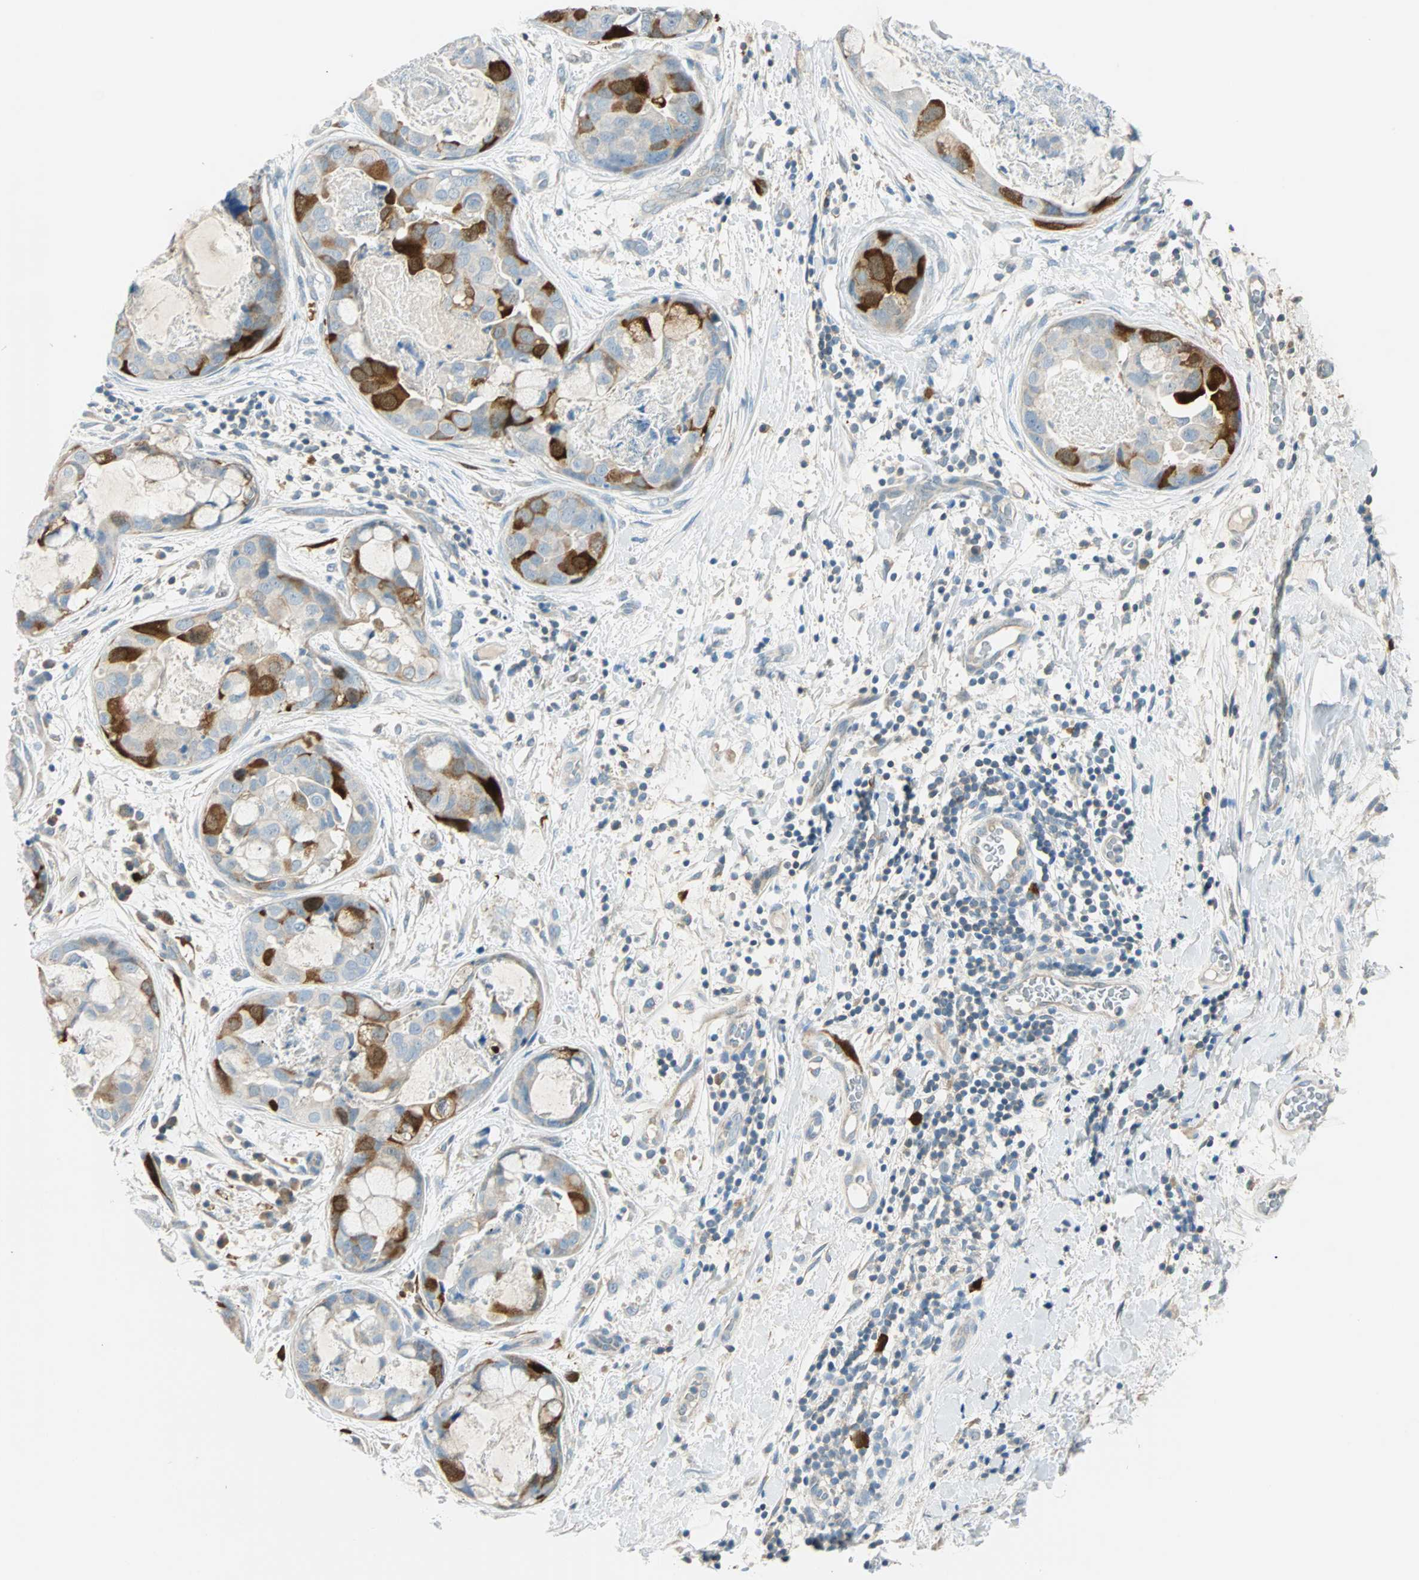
{"staining": {"intensity": "strong", "quantity": "<25%", "location": "cytoplasmic/membranous,nuclear"}, "tissue": "breast cancer", "cell_type": "Tumor cells", "image_type": "cancer", "snomed": [{"axis": "morphology", "description": "Duct carcinoma"}, {"axis": "topography", "description": "Breast"}], "caption": "Immunohistochemistry photomicrograph of neoplastic tissue: human breast cancer (intraductal carcinoma) stained using immunohistochemistry (IHC) displays medium levels of strong protein expression localized specifically in the cytoplasmic/membranous and nuclear of tumor cells, appearing as a cytoplasmic/membranous and nuclear brown color.", "gene": "PTTG1", "patient": {"sex": "female", "age": 40}}